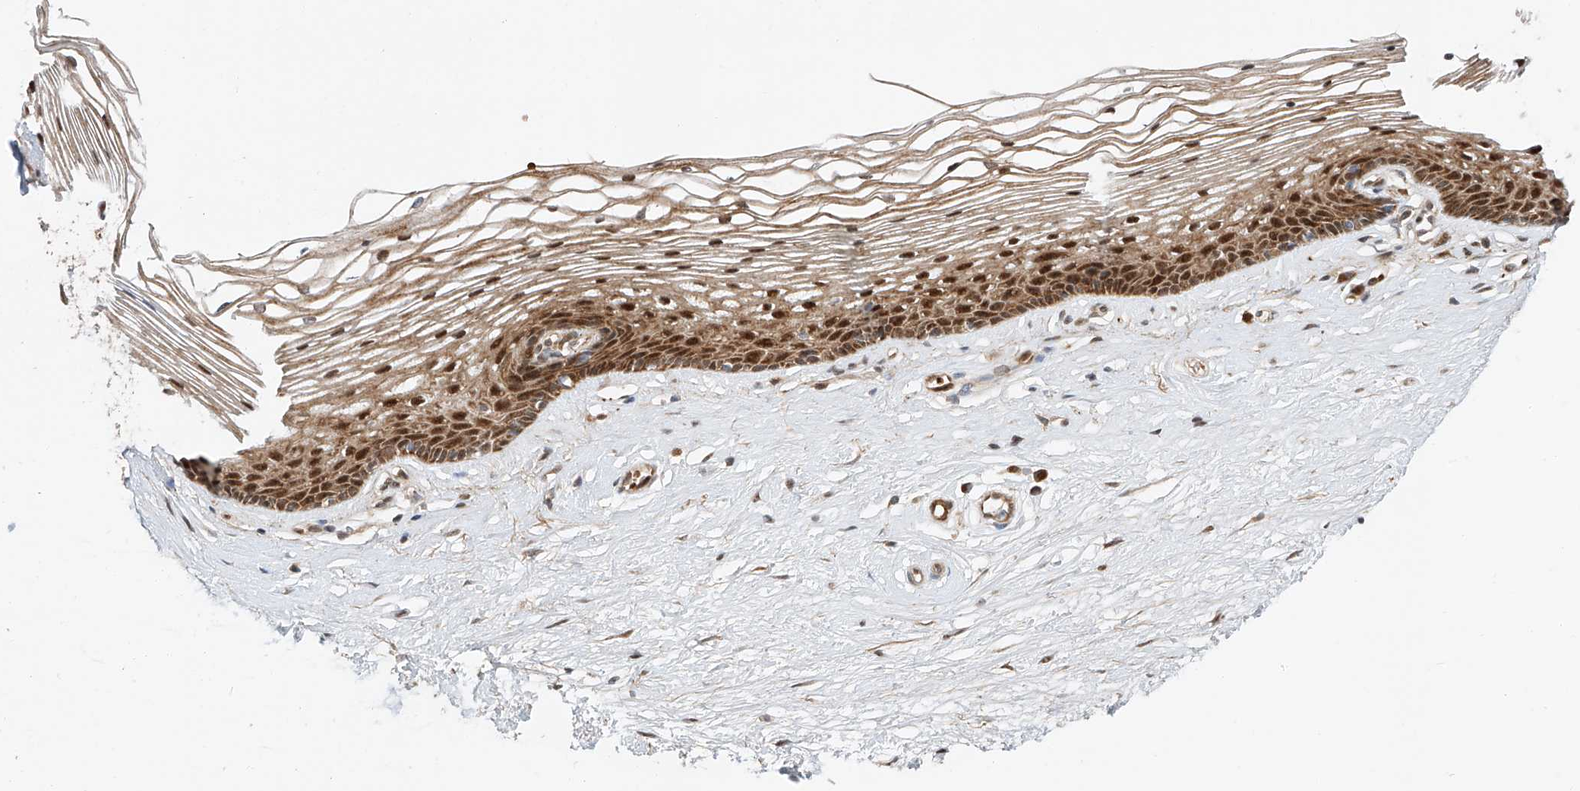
{"staining": {"intensity": "moderate", "quantity": ">75%", "location": "cytoplasmic/membranous,nuclear"}, "tissue": "vagina", "cell_type": "Squamous epithelial cells", "image_type": "normal", "snomed": [{"axis": "morphology", "description": "Normal tissue, NOS"}, {"axis": "topography", "description": "Vagina"}], "caption": "The immunohistochemical stain labels moderate cytoplasmic/membranous,nuclear positivity in squamous epithelial cells of unremarkable vagina.", "gene": "USF3", "patient": {"sex": "female", "age": 46}}